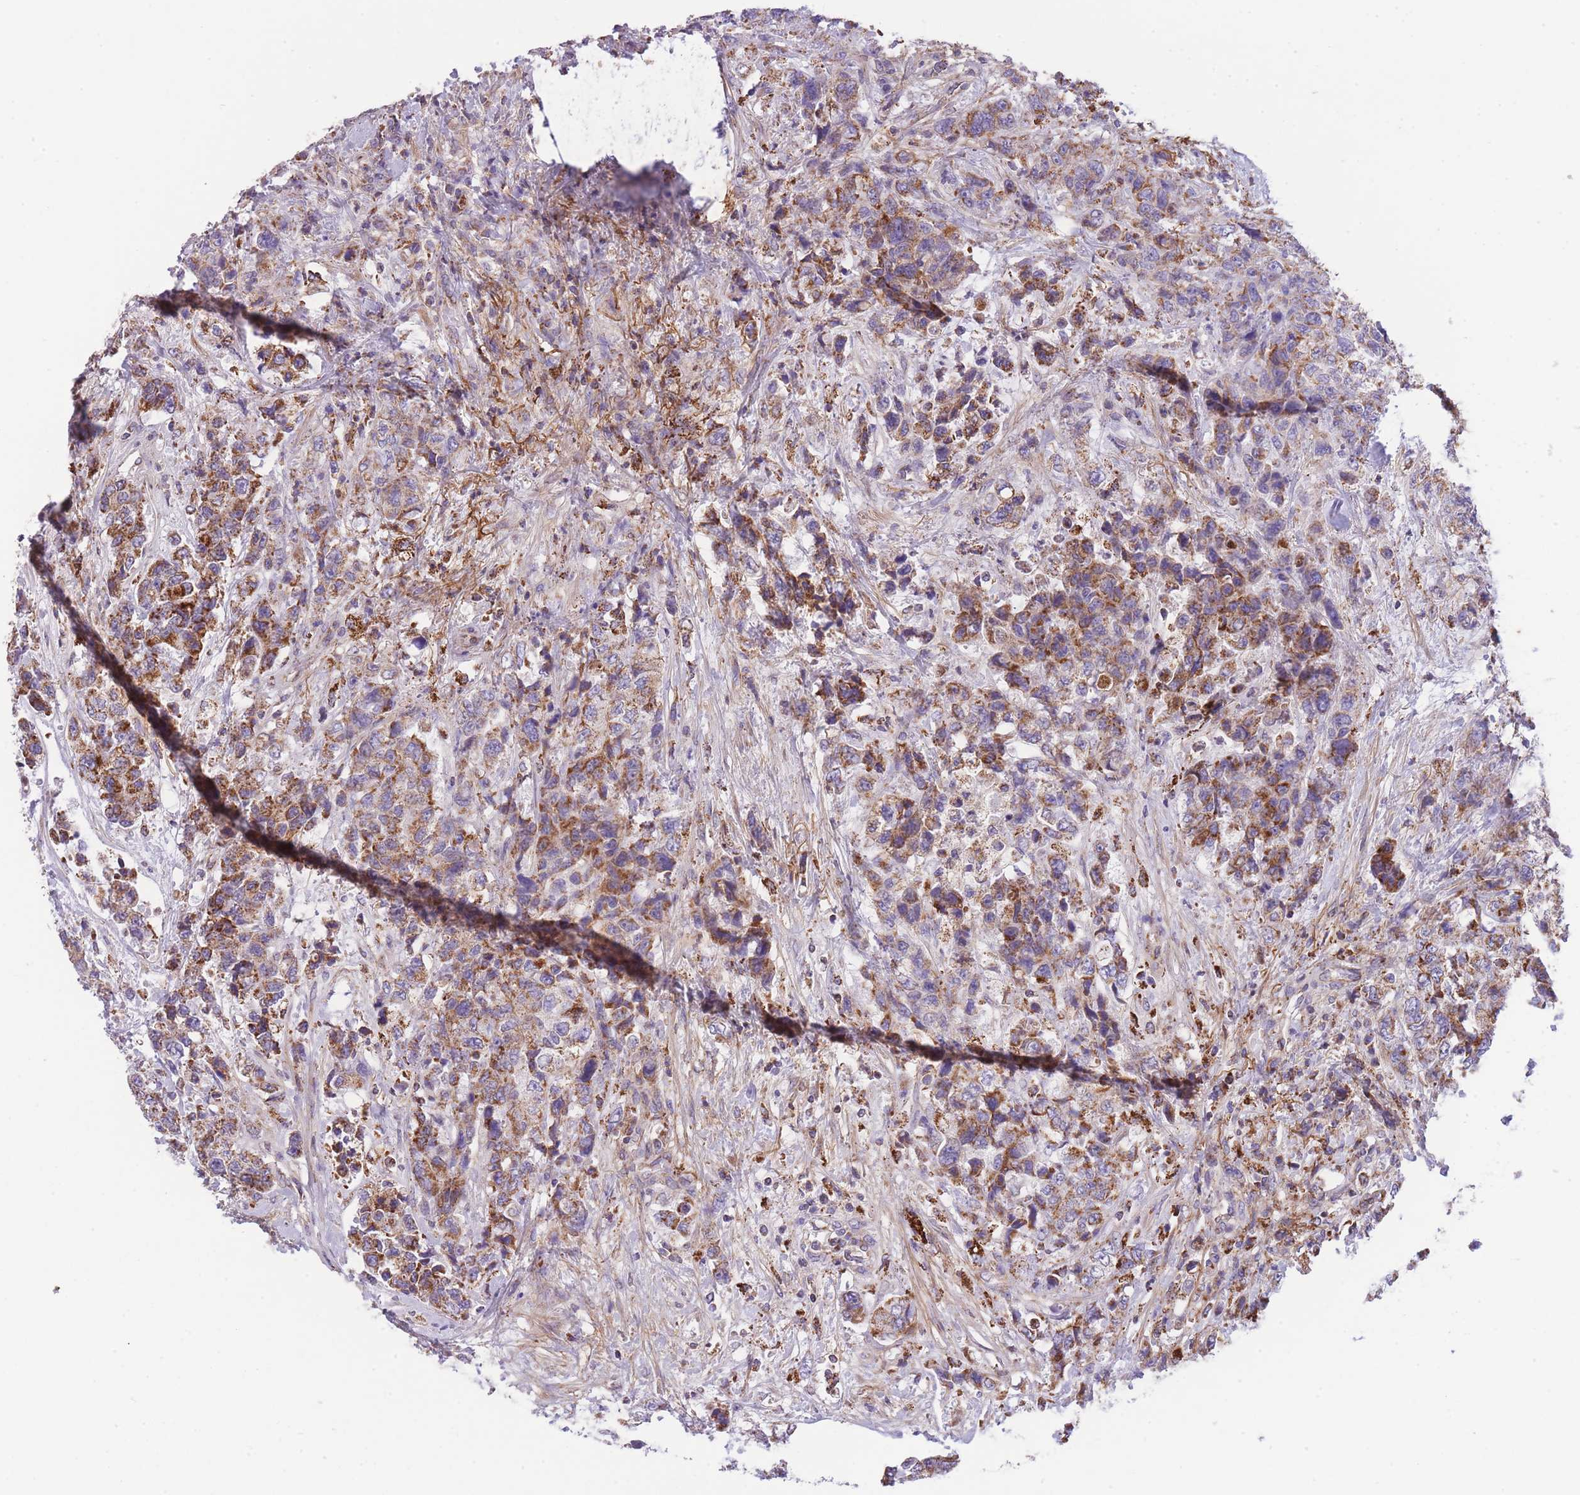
{"staining": {"intensity": "moderate", "quantity": ">75%", "location": "cytoplasmic/membranous"}, "tissue": "urothelial cancer", "cell_type": "Tumor cells", "image_type": "cancer", "snomed": [{"axis": "morphology", "description": "Urothelial carcinoma, High grade"}, {"axis": "topography", "description": "Urinary bladder"}], "caption": "Protein expression analysis of high-grade urothelial carcinoma displays moderate cytoplasmic/membranous positivity in approximately >75% of tumor cells.", "gene": "ST3GAL3", "patient": {"sex": "female", "age": 78}}